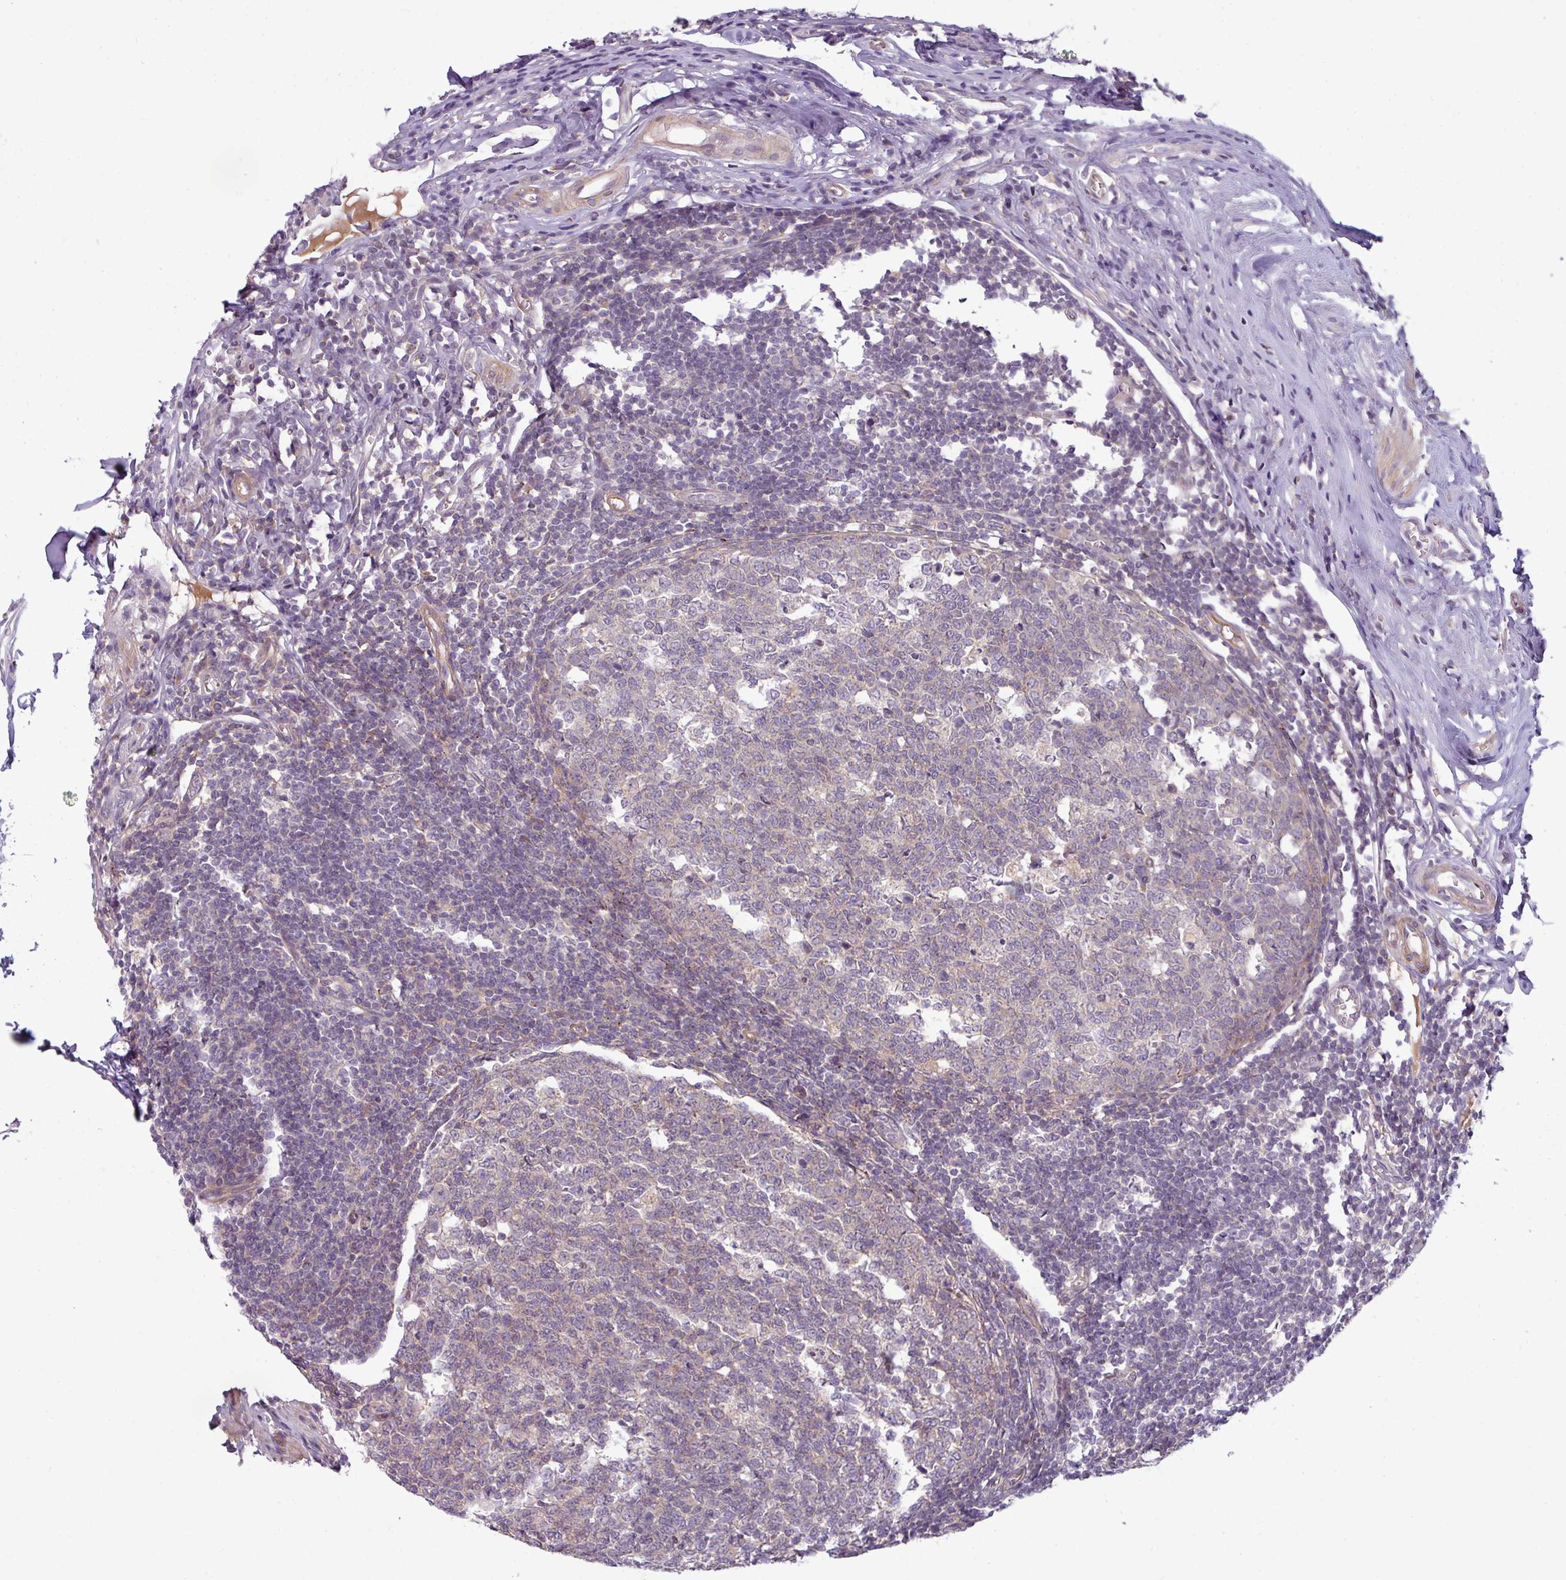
{"staining": {"intensity": "strong", "quantity": "25%-75%", "location": "cytoplasmic/membranous"}, "tissue": "appendix", "cell_type": "Glandular cells", "image_type": "normal", "snomed": [{"axis": "morphology", "description": "Normal tissue, NOS"}, {"axis": "topography", "description": "Appendix"}], "caption": "IHC histopathology image of benign appendix: appendix stained using IHC shows high levels of strong protein expression localized specifically in the cytoplasmic/membranous of glandular cells, appearing as a cytoplasmic/membranous brown color.", "gene": "ZNF35", "patient": {"sex": "male", "age": 56}}